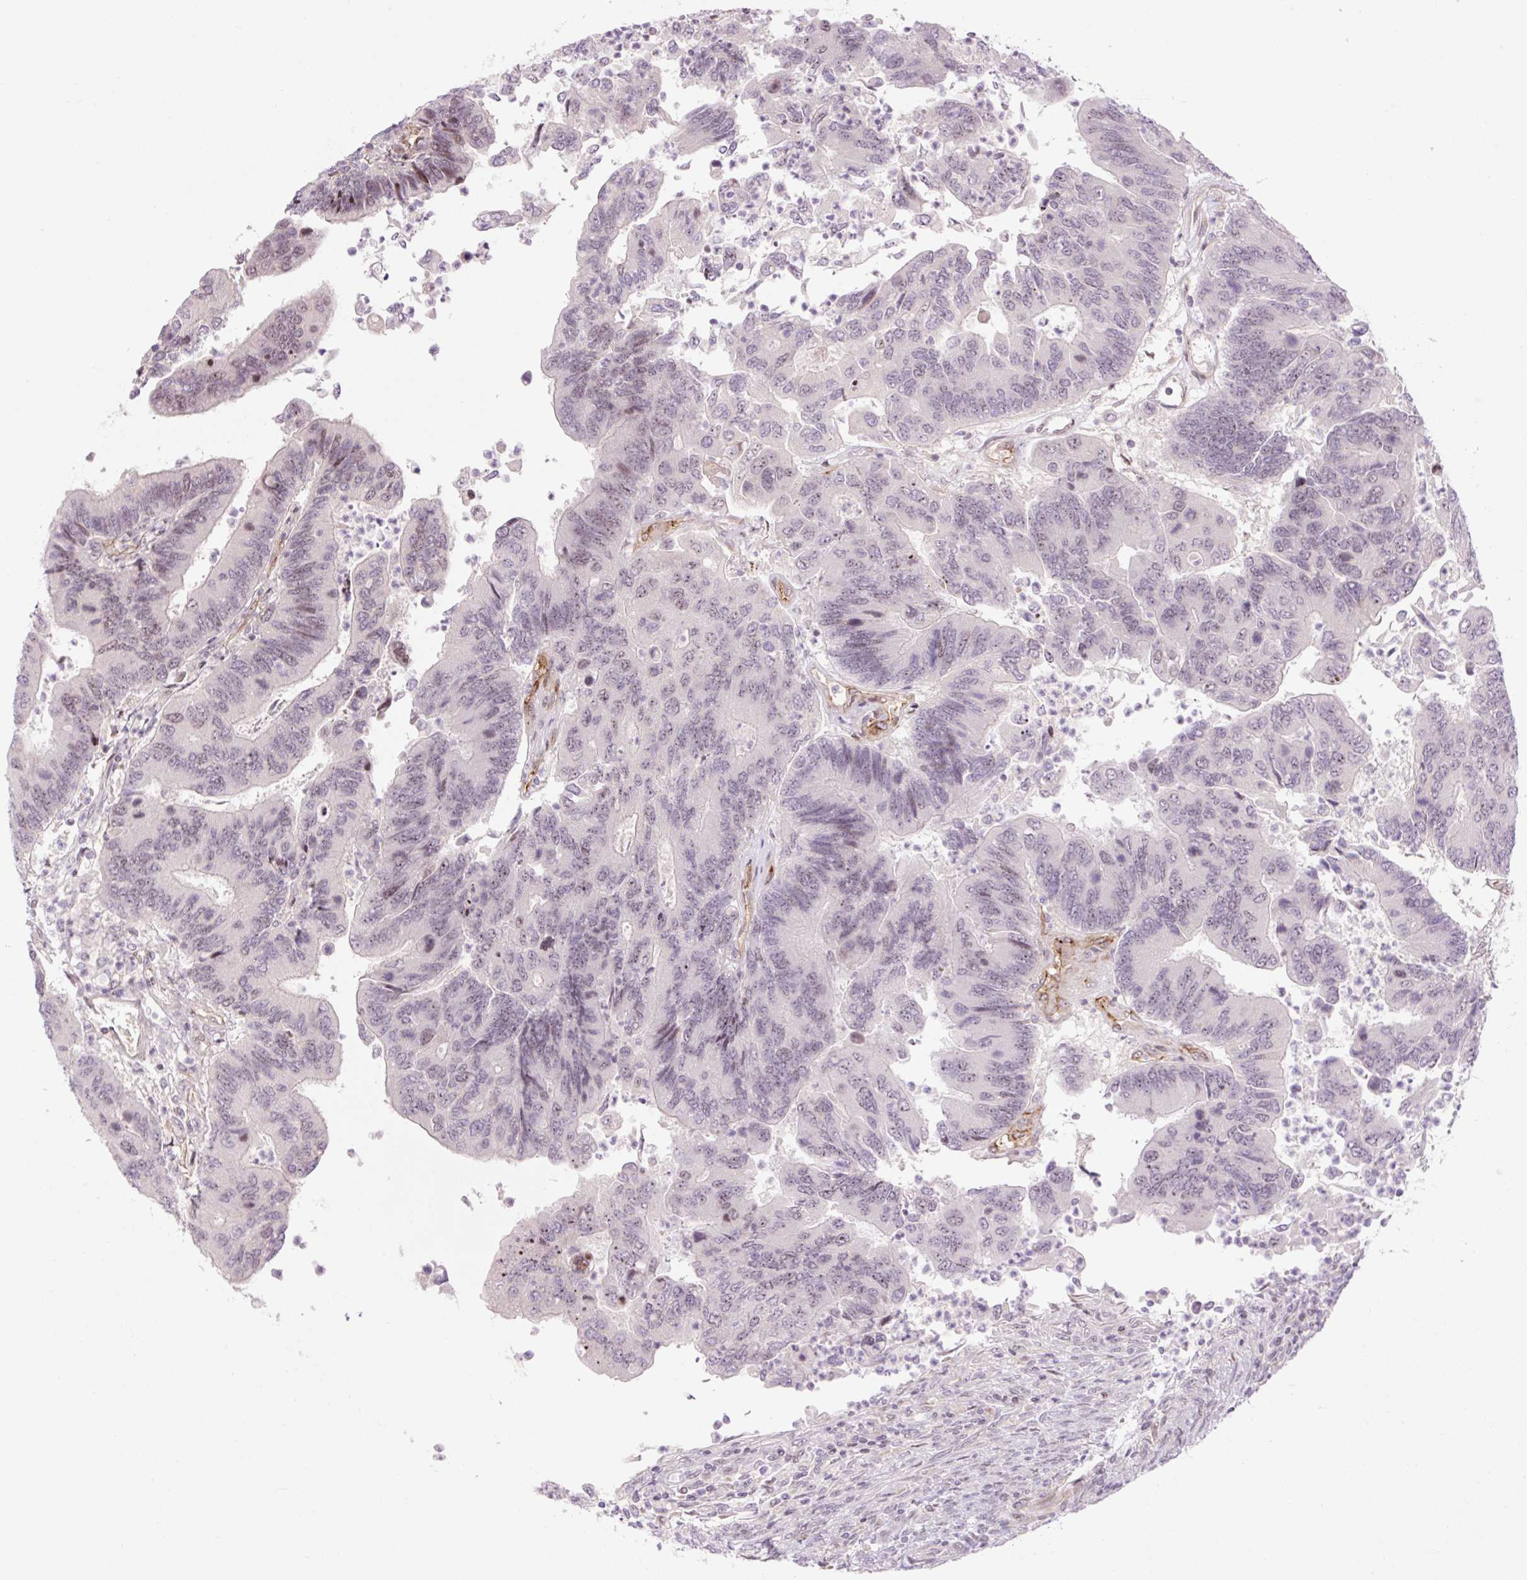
{"staining": {"intensity": "weak", "quantity": "25%-75%", "location": "nuclear"}, "tissue": "colorectal cancer", "cell_type": "Tumor cells", "image_type": "cancer", "snomed": [{"axis": "morphology", "description": "Adenocarcinoma, NOS"}, {"axis": "topography", "description": "Colon"}], "caption": "There is low levels of weak nuclear positivity in tumor cells of colorectal cancer (adenocarcinoma), as demonstrated by immunohistochemical staining (brown color).", "gene": "ZNF417", "patient": {"sex": "female", "age": 67}}